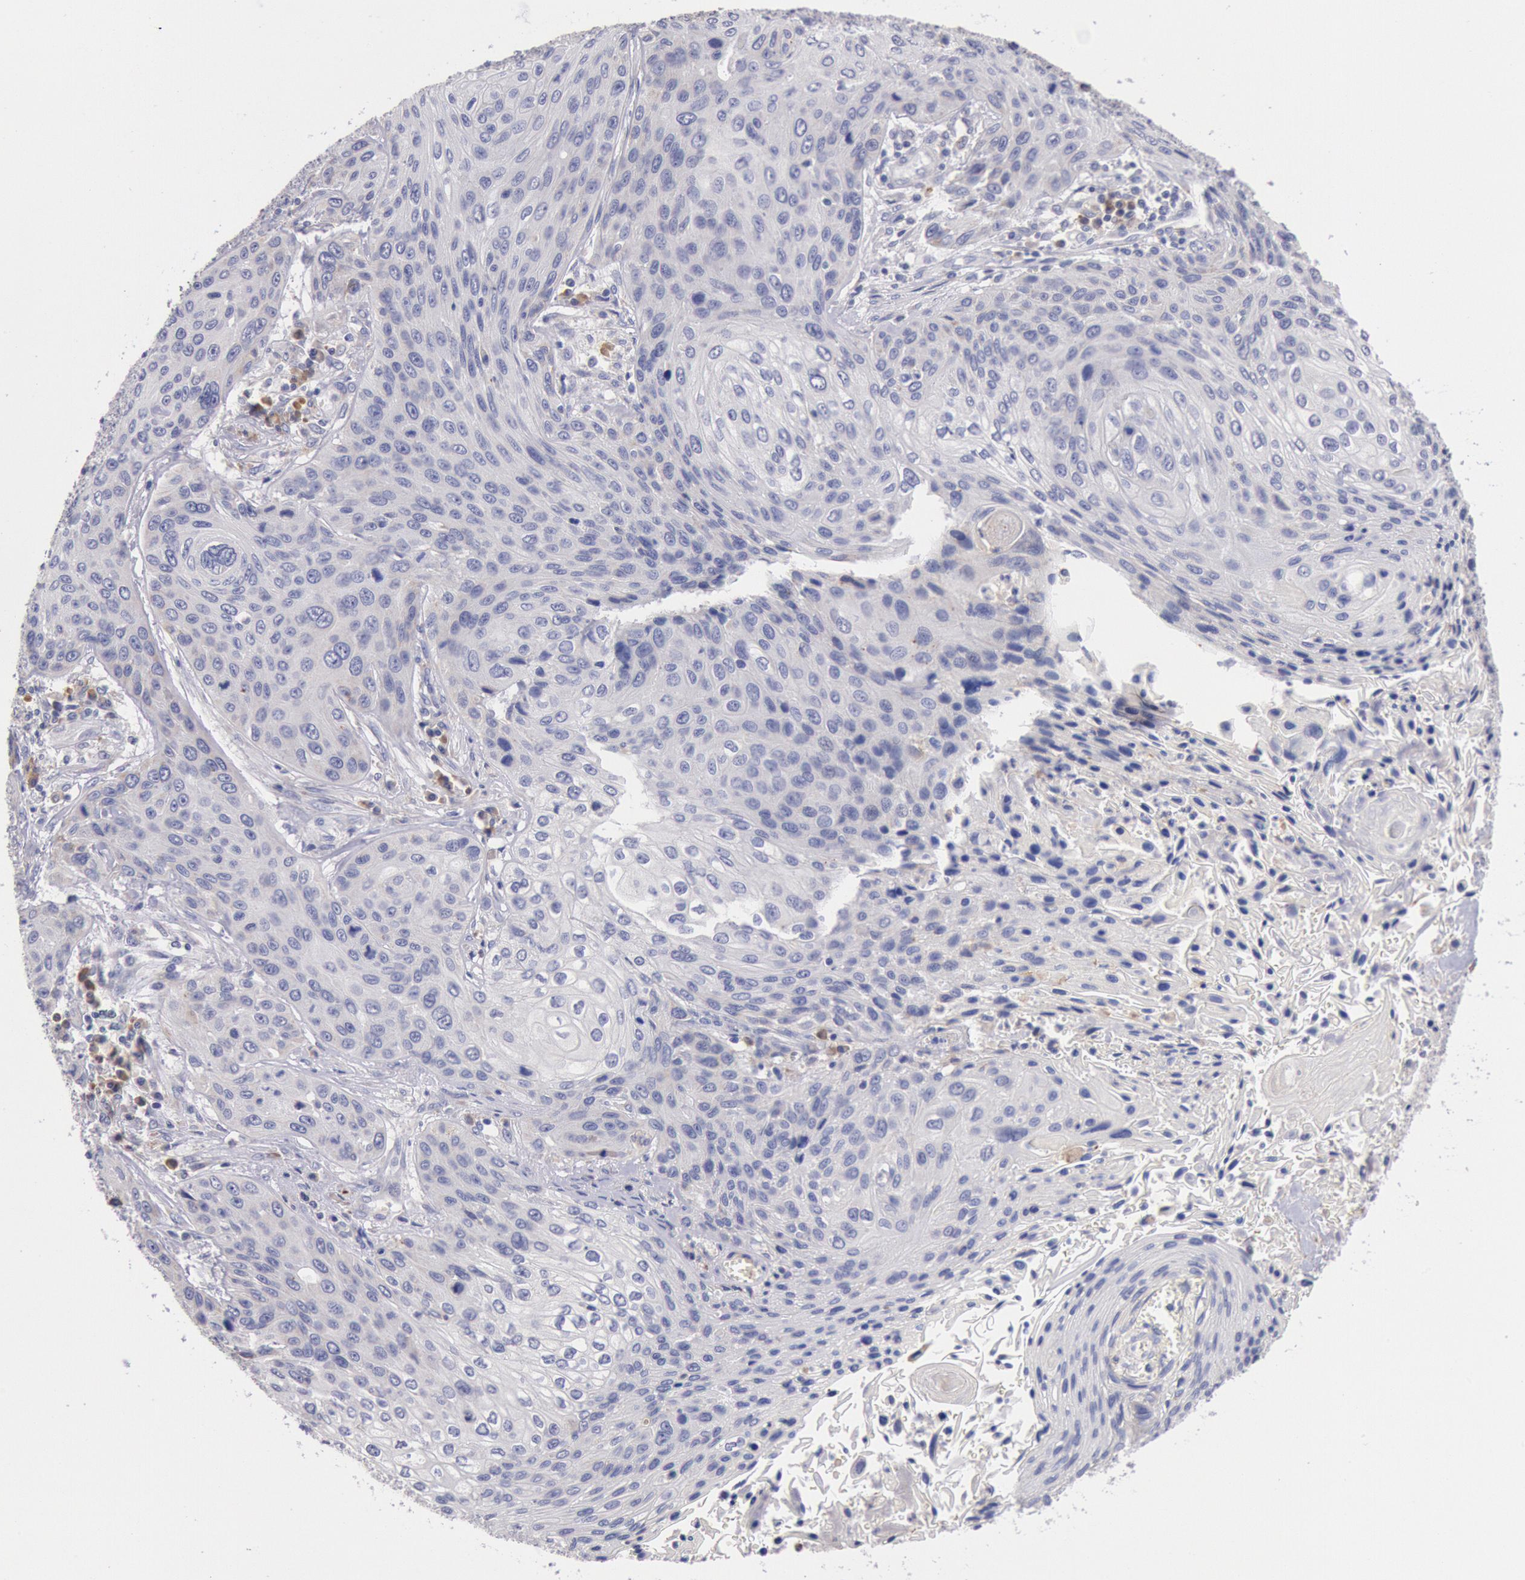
{"staining": {"intensity": "weak", "quantity": "<25%", "location": "cytoplasmic/membranous"}, "tissue": "cervical cancer", "cell_type": "Tumor cells", "image_type": "cancer", "snomed": [{"axis": "morphology", "description": "Squamous cell carcinoma, NOS"}, {"axis": "topography", "description": "Cervix"}], "caption": "Tumor cells show no significant protein expression in cervical squamous cell carcinoma. (DAB (3,3'-diaminobenzidine) immunohistochemistry with hematoxylin counter stain).", "gene": "GAL3ST1", "patient": {"sex": "female", "age": 32}}